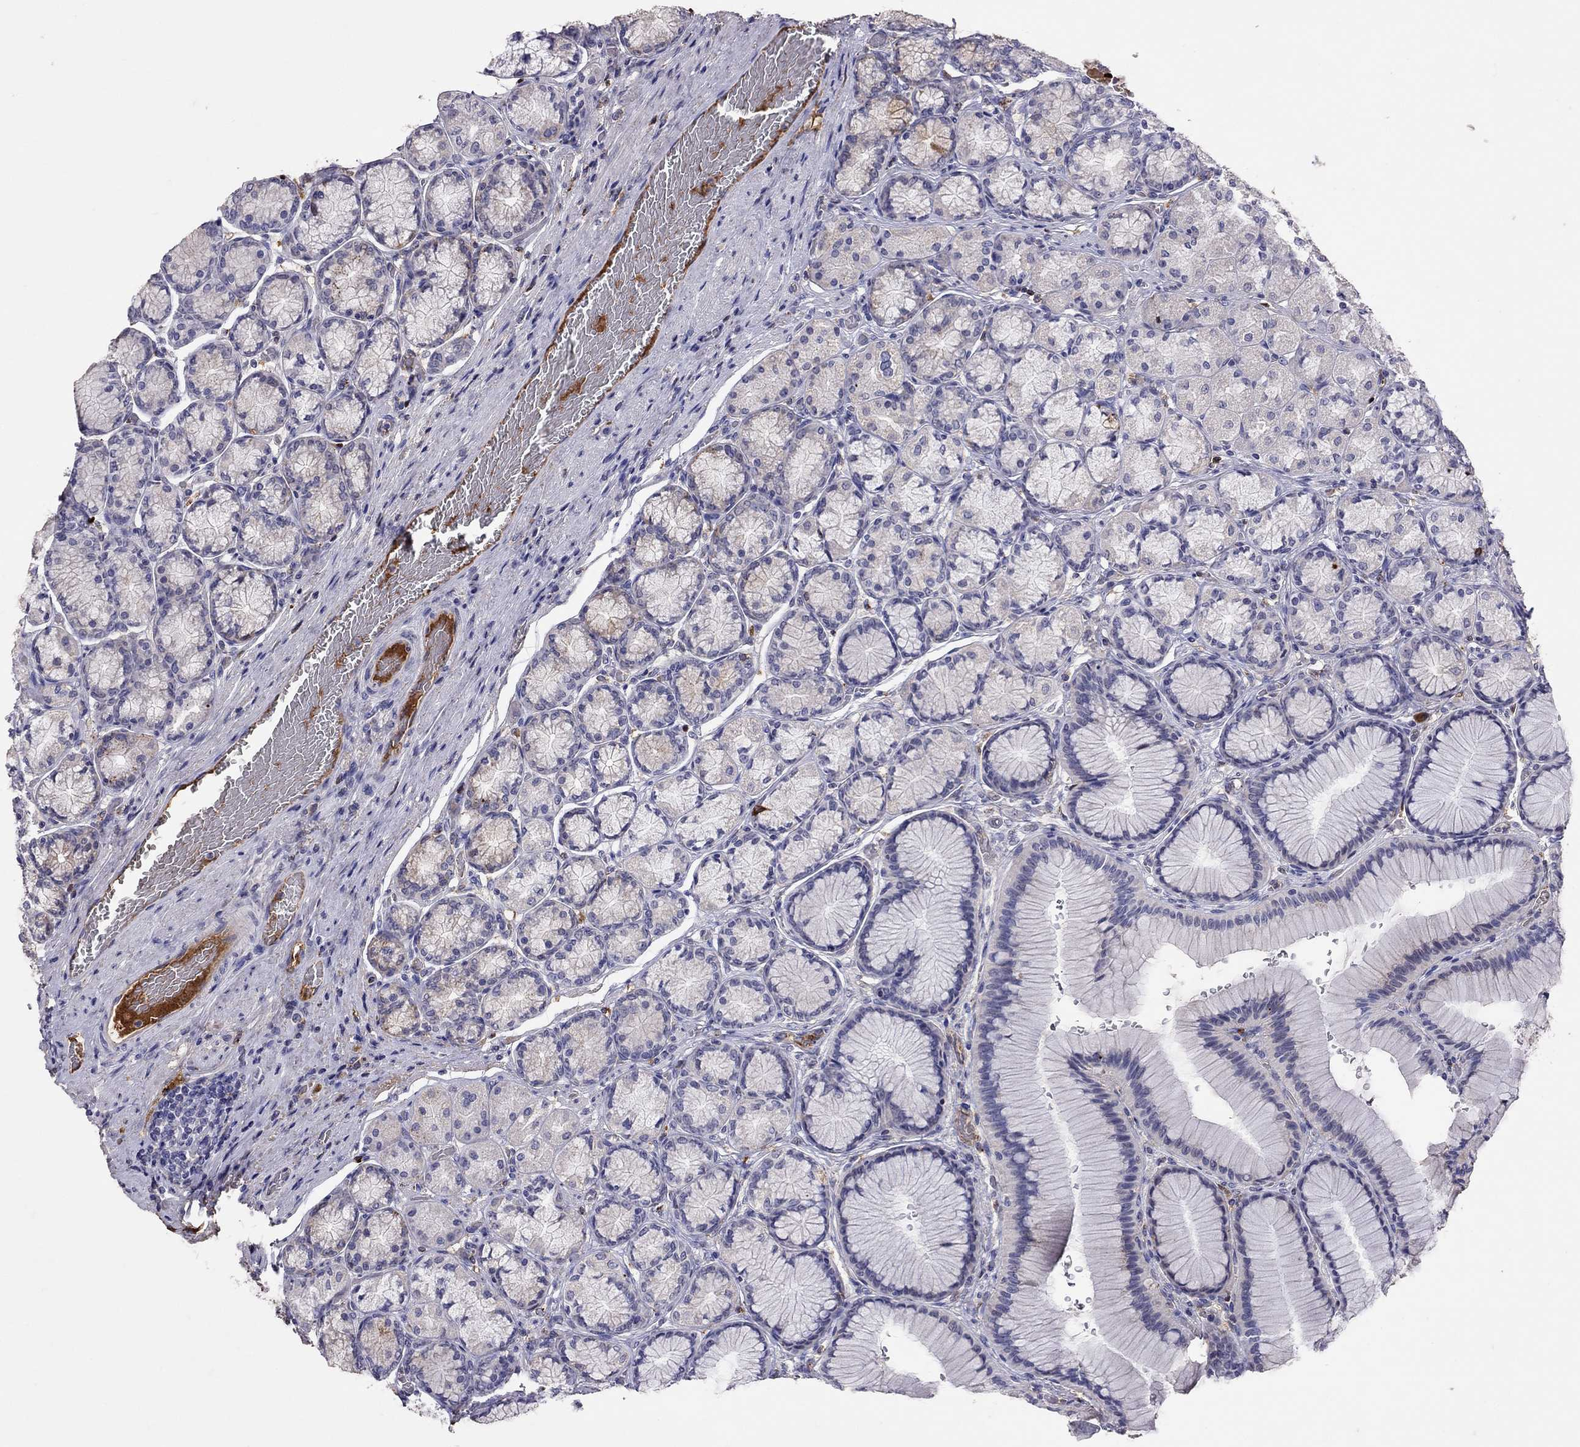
{"staining": {"intensity": "moderate", "quantity": "<25%", "location": "cytoplasmic/membranous"}, "tissue": "stomach", "cell_type": "Glandular cells", "image_type": "normal", "snomed": [{"axis": "morphology", "description": "Normal tissue, NOS"}, {"axis": "morphology", "description": "Adenocarcinoma, NOS"}, {"axis": "morphology", "description": "Adenocarcinoma, High grade"}, {"axis": "topography", "description": "Stomach, upper"}, {"axis": "topography", "description": "Stomach"}], "caption": "Stomach stained with a brown dye displays moderate cytoplasmic/membranous positive staining in about <25% of glandular cells.", "gene": "SERPINA3", "patient": {"sex": "female", "age": 65}}